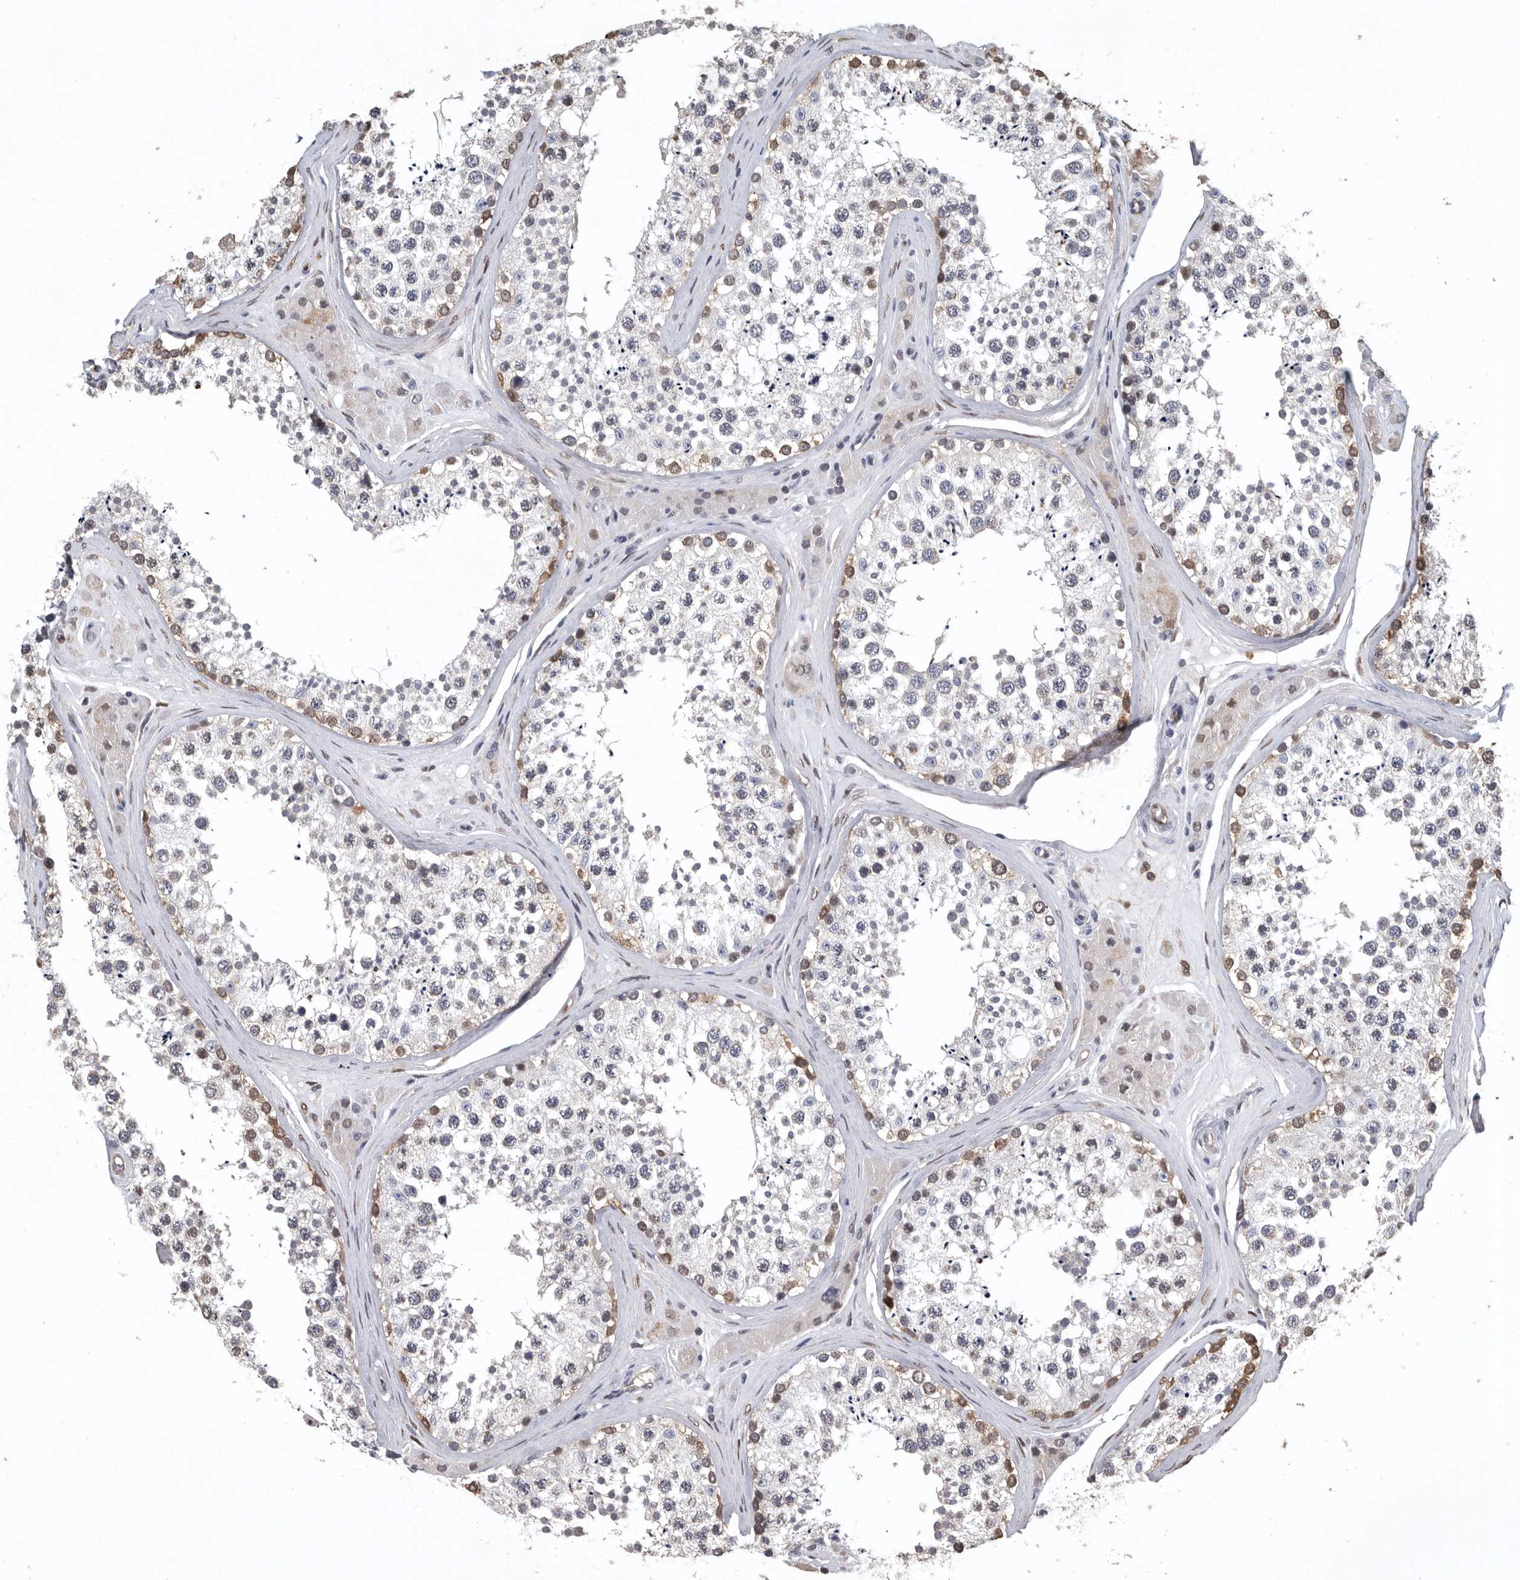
{"staining": {"intensity": "moderate", "quantity": "<25%", "location": "cytoplasmic/membranous"}, "tissue": "testis", "cell_type": "Cells in seminiferous ducts", "image_type": "normal", "snomed": [{"axis": "morphology", "description": "Normal tissue, NOS"}, {"axis": "topography", "description": "Testis"}], "caption": "There is low levels of moderate cytoplasmic/membranous expression in cells in seminiferous ducts of benign testis, as demonstrated by immunohistochemical staining (brown color).", "gene": "PDCD4", "patient": {"sex": "male", "age": 46}}